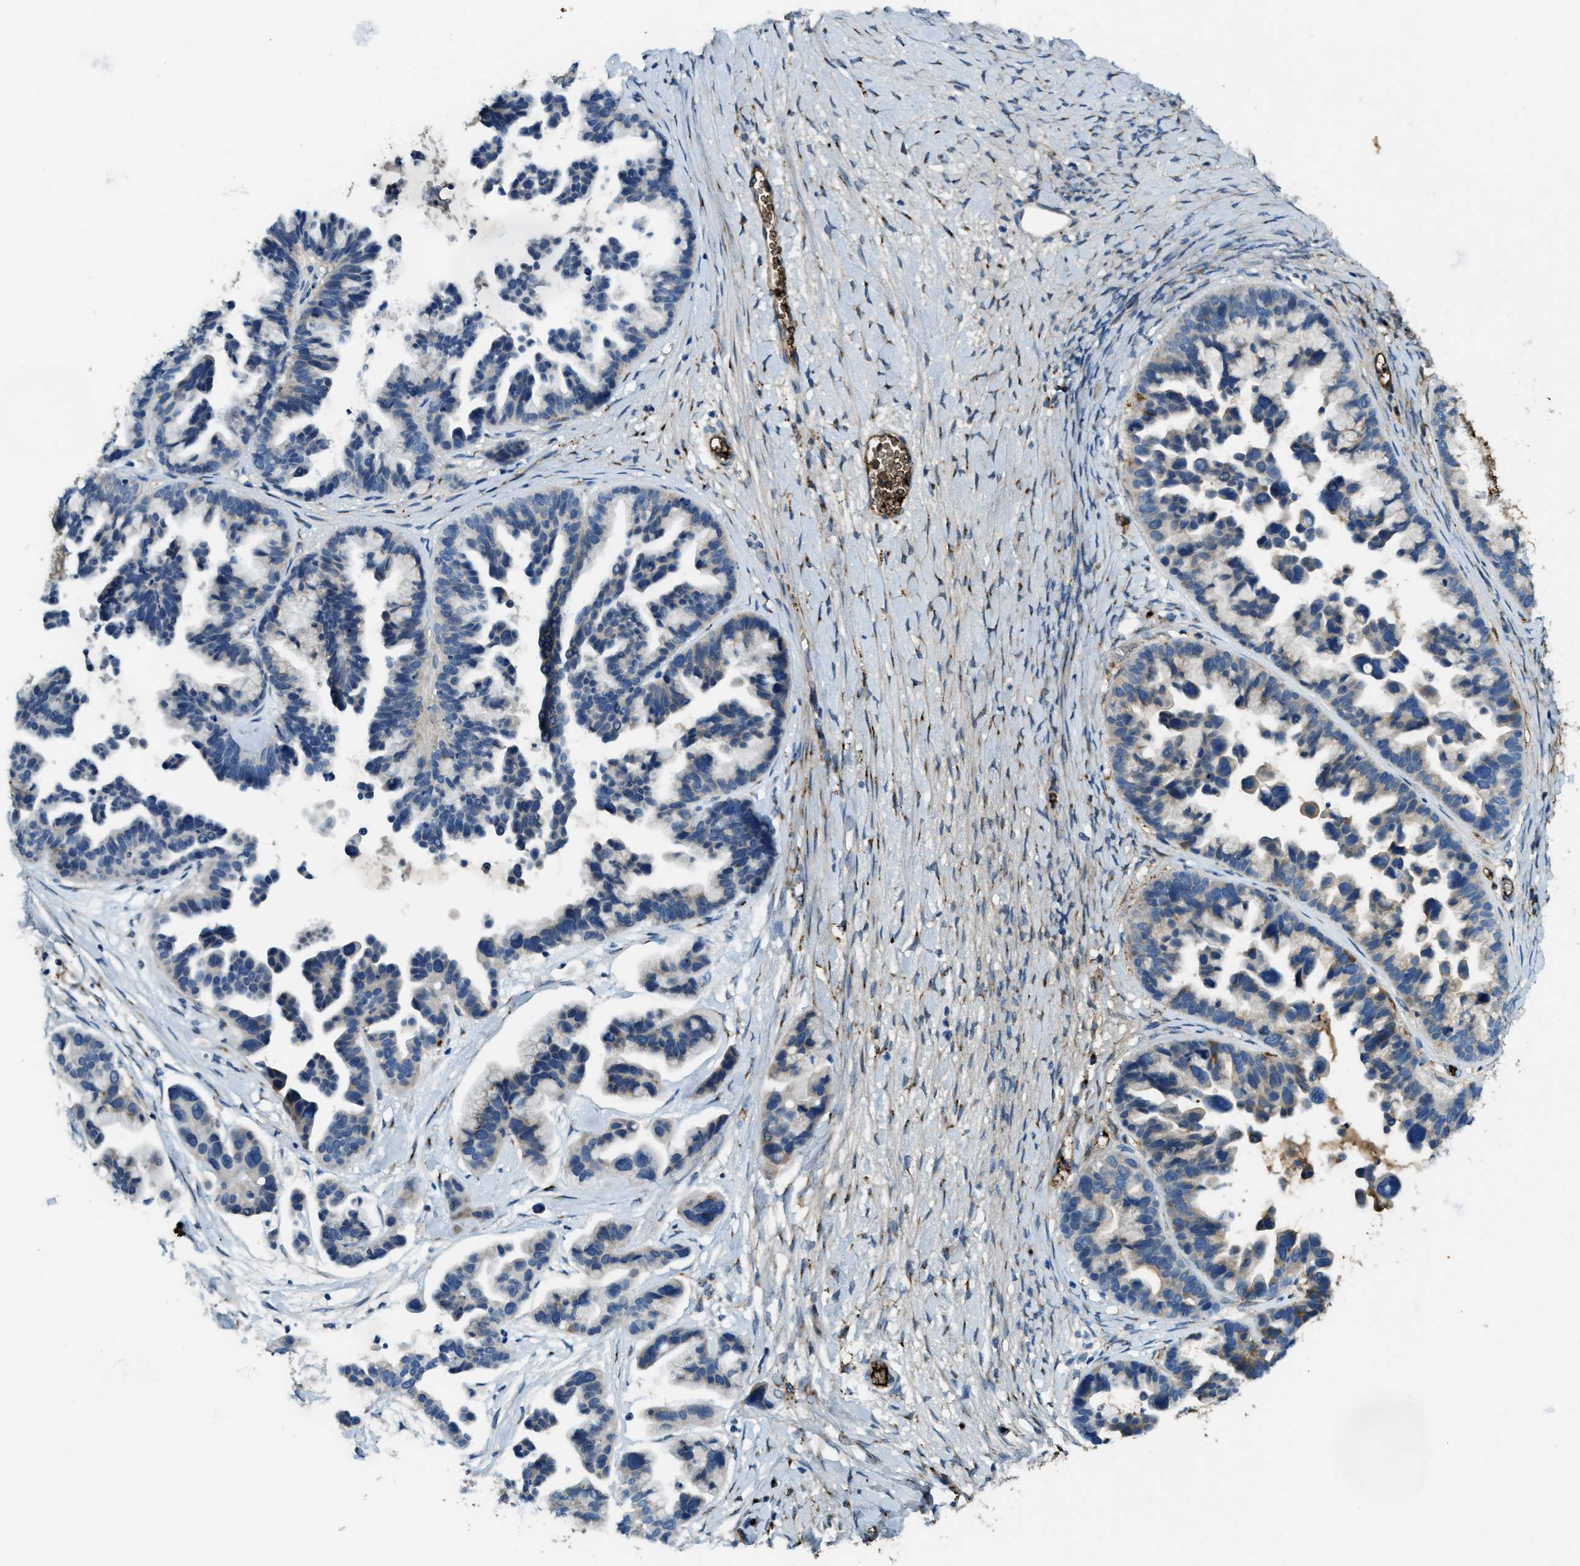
{"staining": {"intensity": "moderate", "quantity": "<25%", "location": "cytoplasmic/membranous"}, "tissue": "ovarian cancer", "cell_type": "Tumor cells", "image_type": "cancer", "snomed": [{"axis": "morphology", "description": "Cystadenocarcinoma, serous, NOS"}, {"axis": "topography", "description": "Ovary"}], "caption": "A high-resolution histopathology image shows immunohistochemistry staining of ovarian cancer, which reveals moderate cytoplasmic/membranous staining in approximately <25% of tumor cells.", "gene": "TRIM59", "patient": {"sex": "female", "age": 56}}